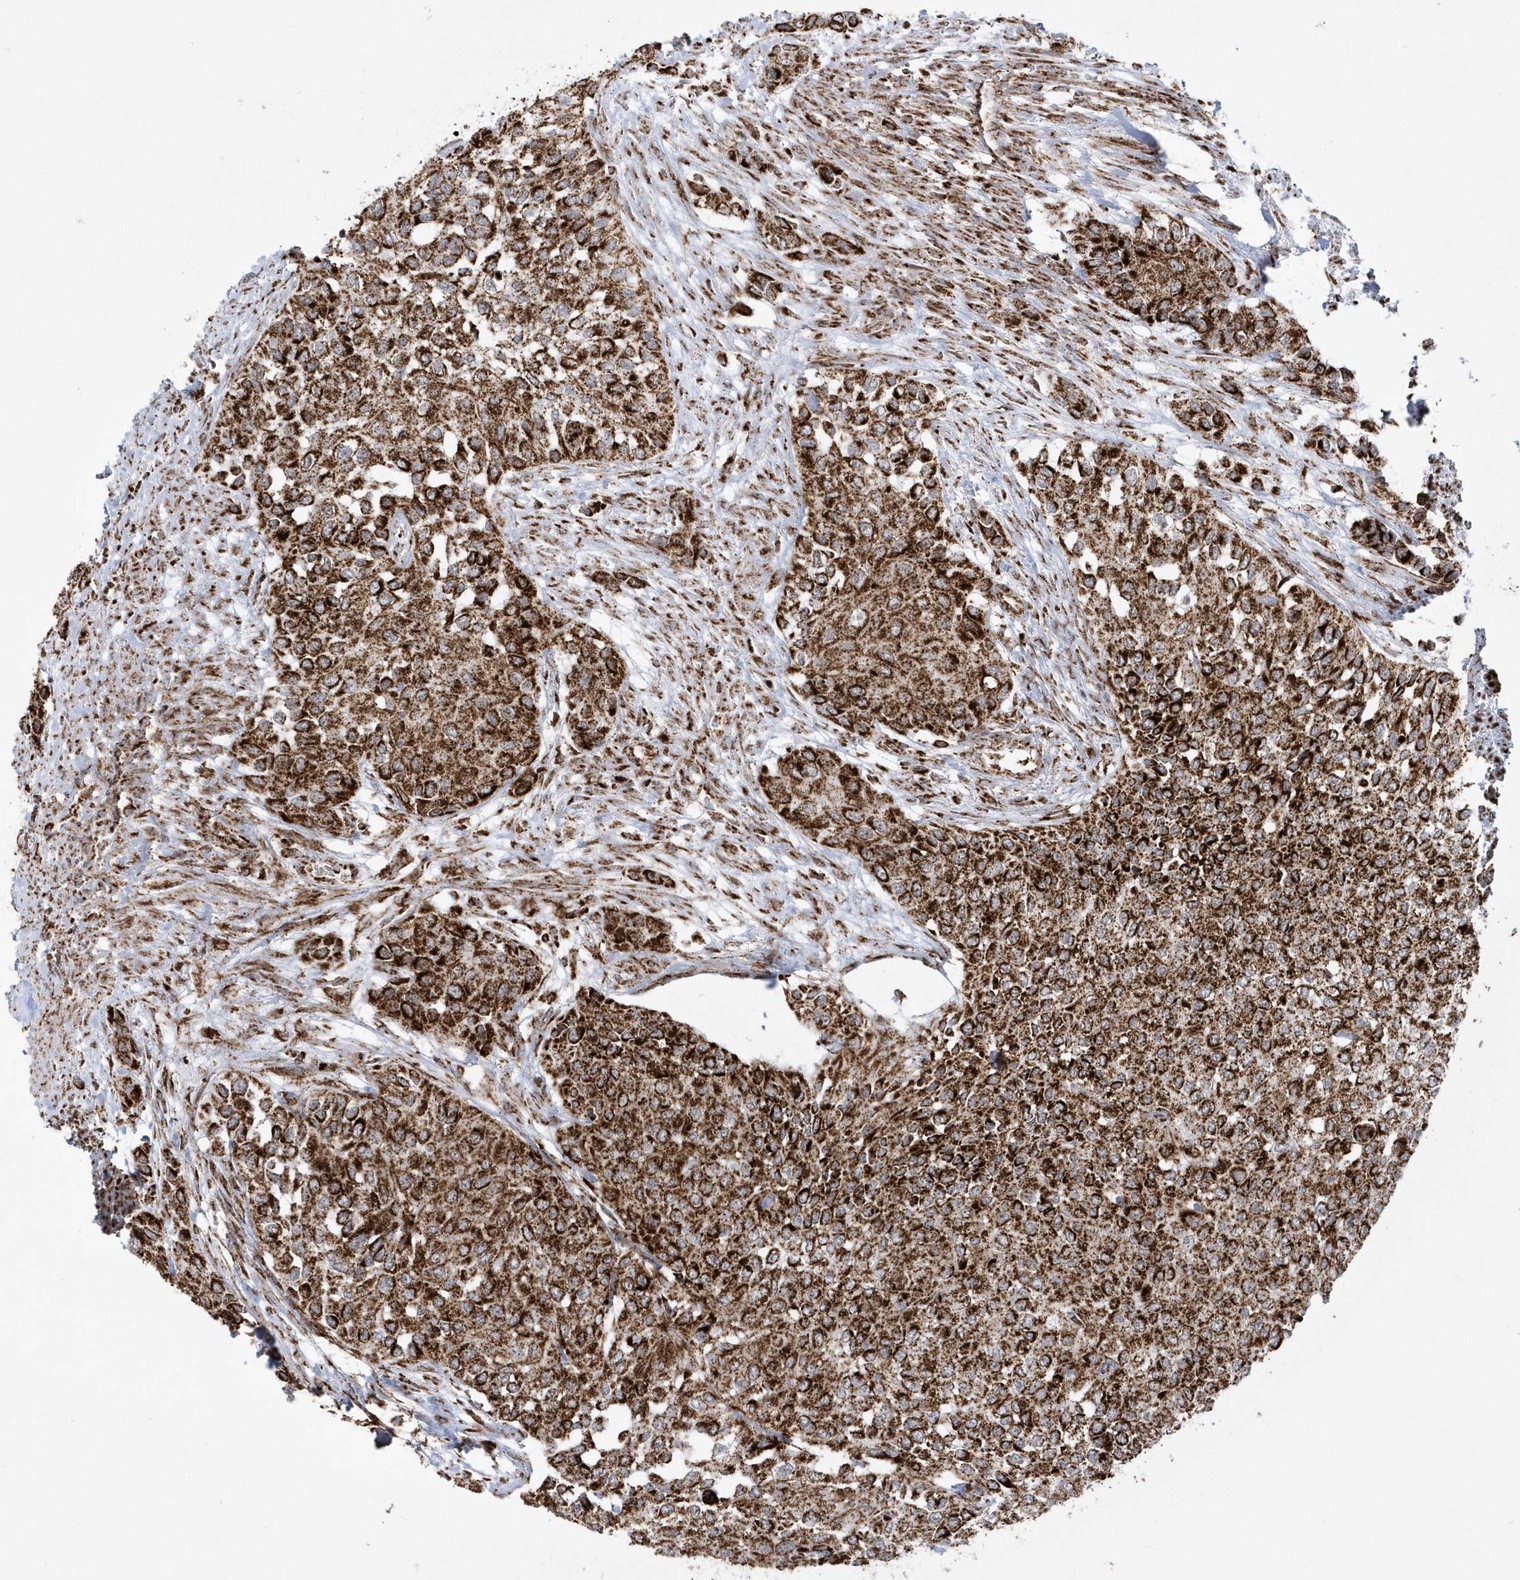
{"staining": {"intensity": "strong", "quantity": ">75%", "location": "cytoplasmic/membranous"}, "tissue": "urothelial cancer", "cell_type": "Tumor cells", "image_type": "cancer", "snomed": [{"axis": "morphology", "description": "Normal tissue, NOS"}, {"axis": "morphology", "description": "Urothelial carcinoma, High grade"}, {"axis": "topography", "description": "Vascular tissue"}, {"axis": "topography", "description": "Urinary bladder"}], "caption": "Human urothelial cancer stained for a protein (brown) exhibits strong cytoplasmic/membranous positive expression in about >75% of tumor cells.", "gene": "CRY2", "patient": {"sex": "female", "age": 56}}